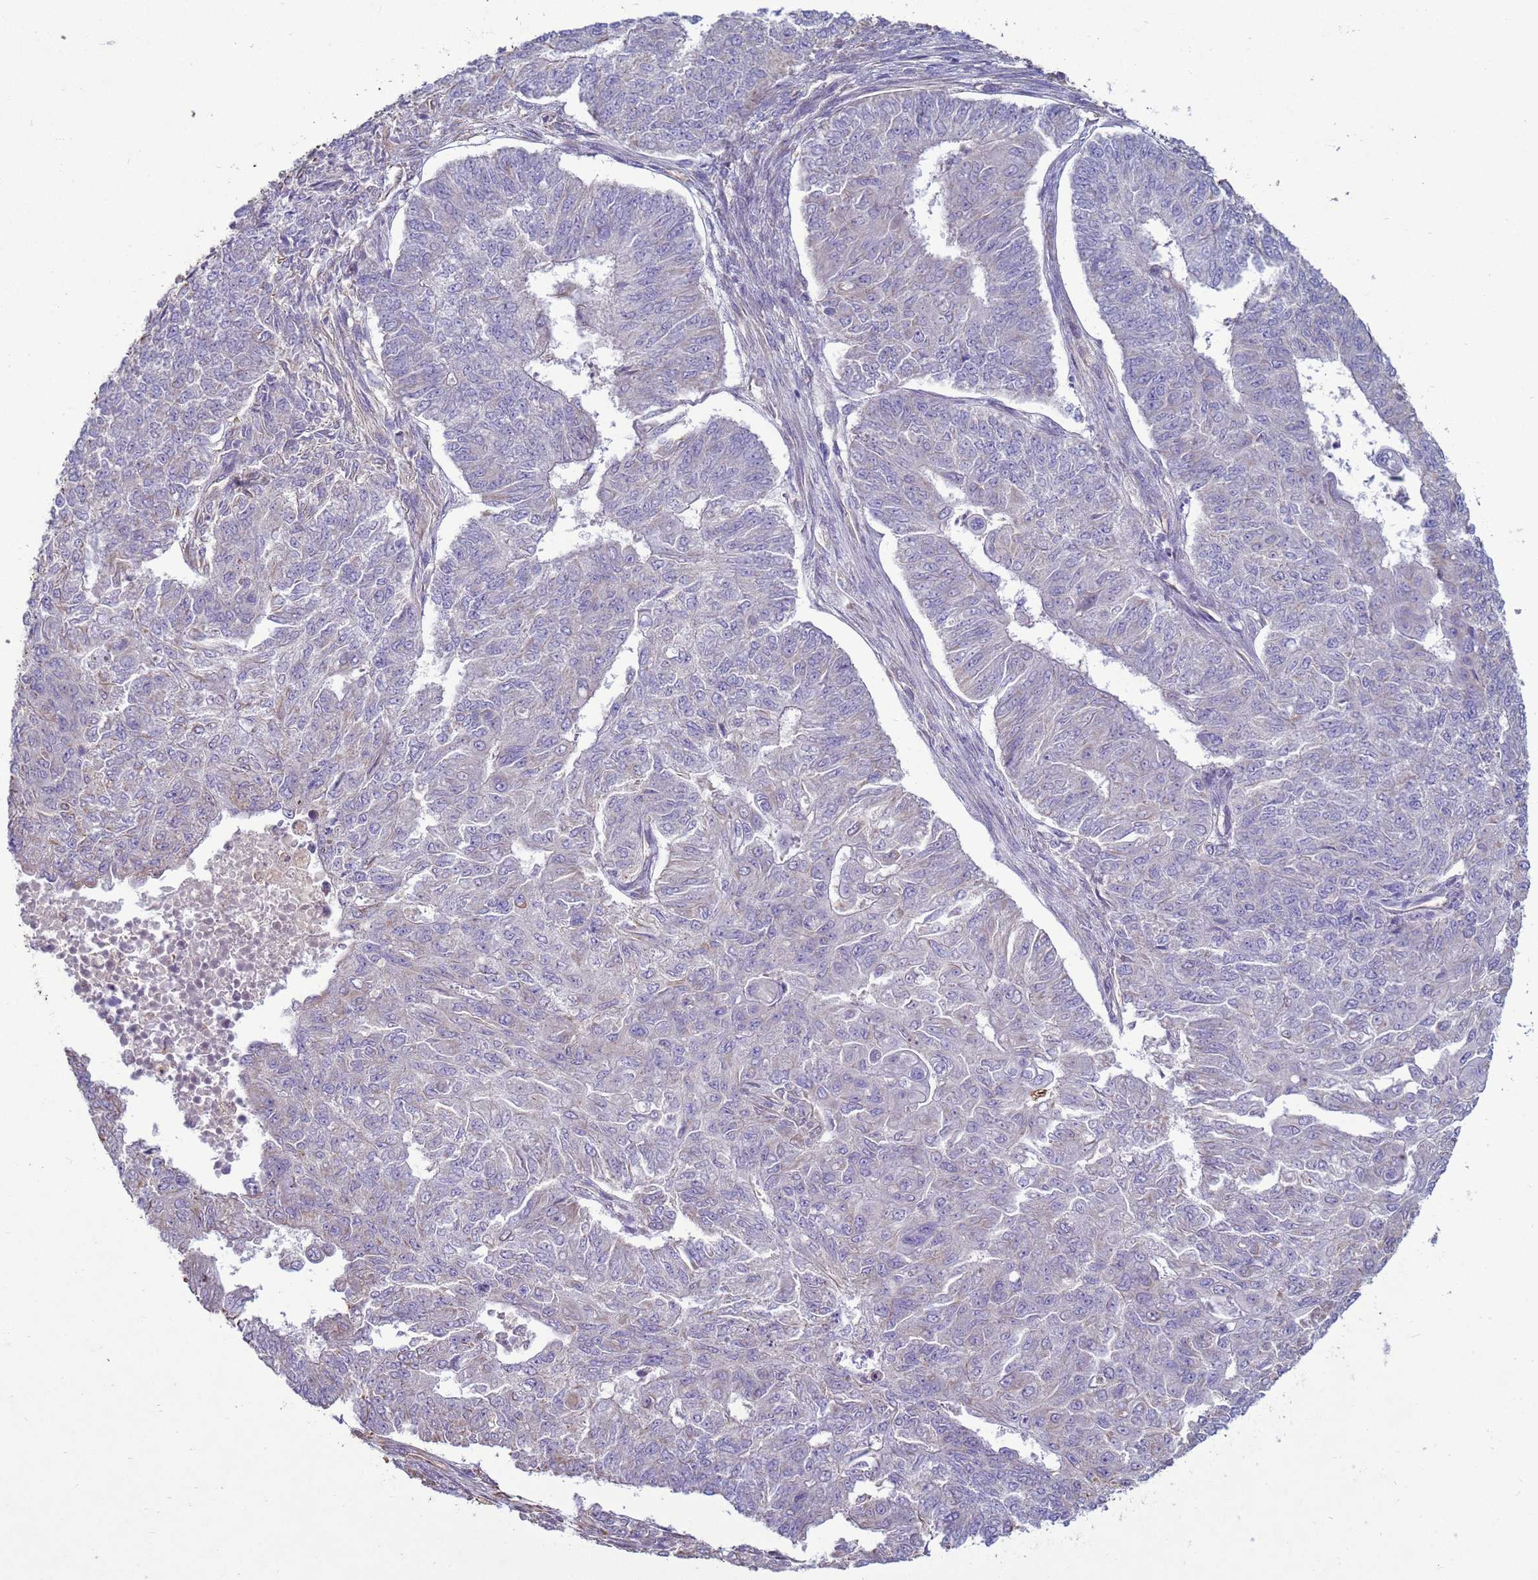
{"staining": {"intensity": "negative", "quantity": "none", "location": "none"}, "tissue": "endometrial cancer", "cell_type": "Tumor cells", "image_type": "cancer", "snomed": [{"axis": "morphology", "description": "Adenocarcinoma, NOS"}, {"axis": "topography", "description": "Endometrium"}], "caption": "DAB (3,3'-diaminobenzidine) immunohistochemical staining of endometrial cancer (adenocarcinoma) demonstrates no significant staining in tumor cells. (IHC, brightfield microscopy, high magnification).", "gene": "SGIP1", "patient": {"sex": "female", "age": 32}}